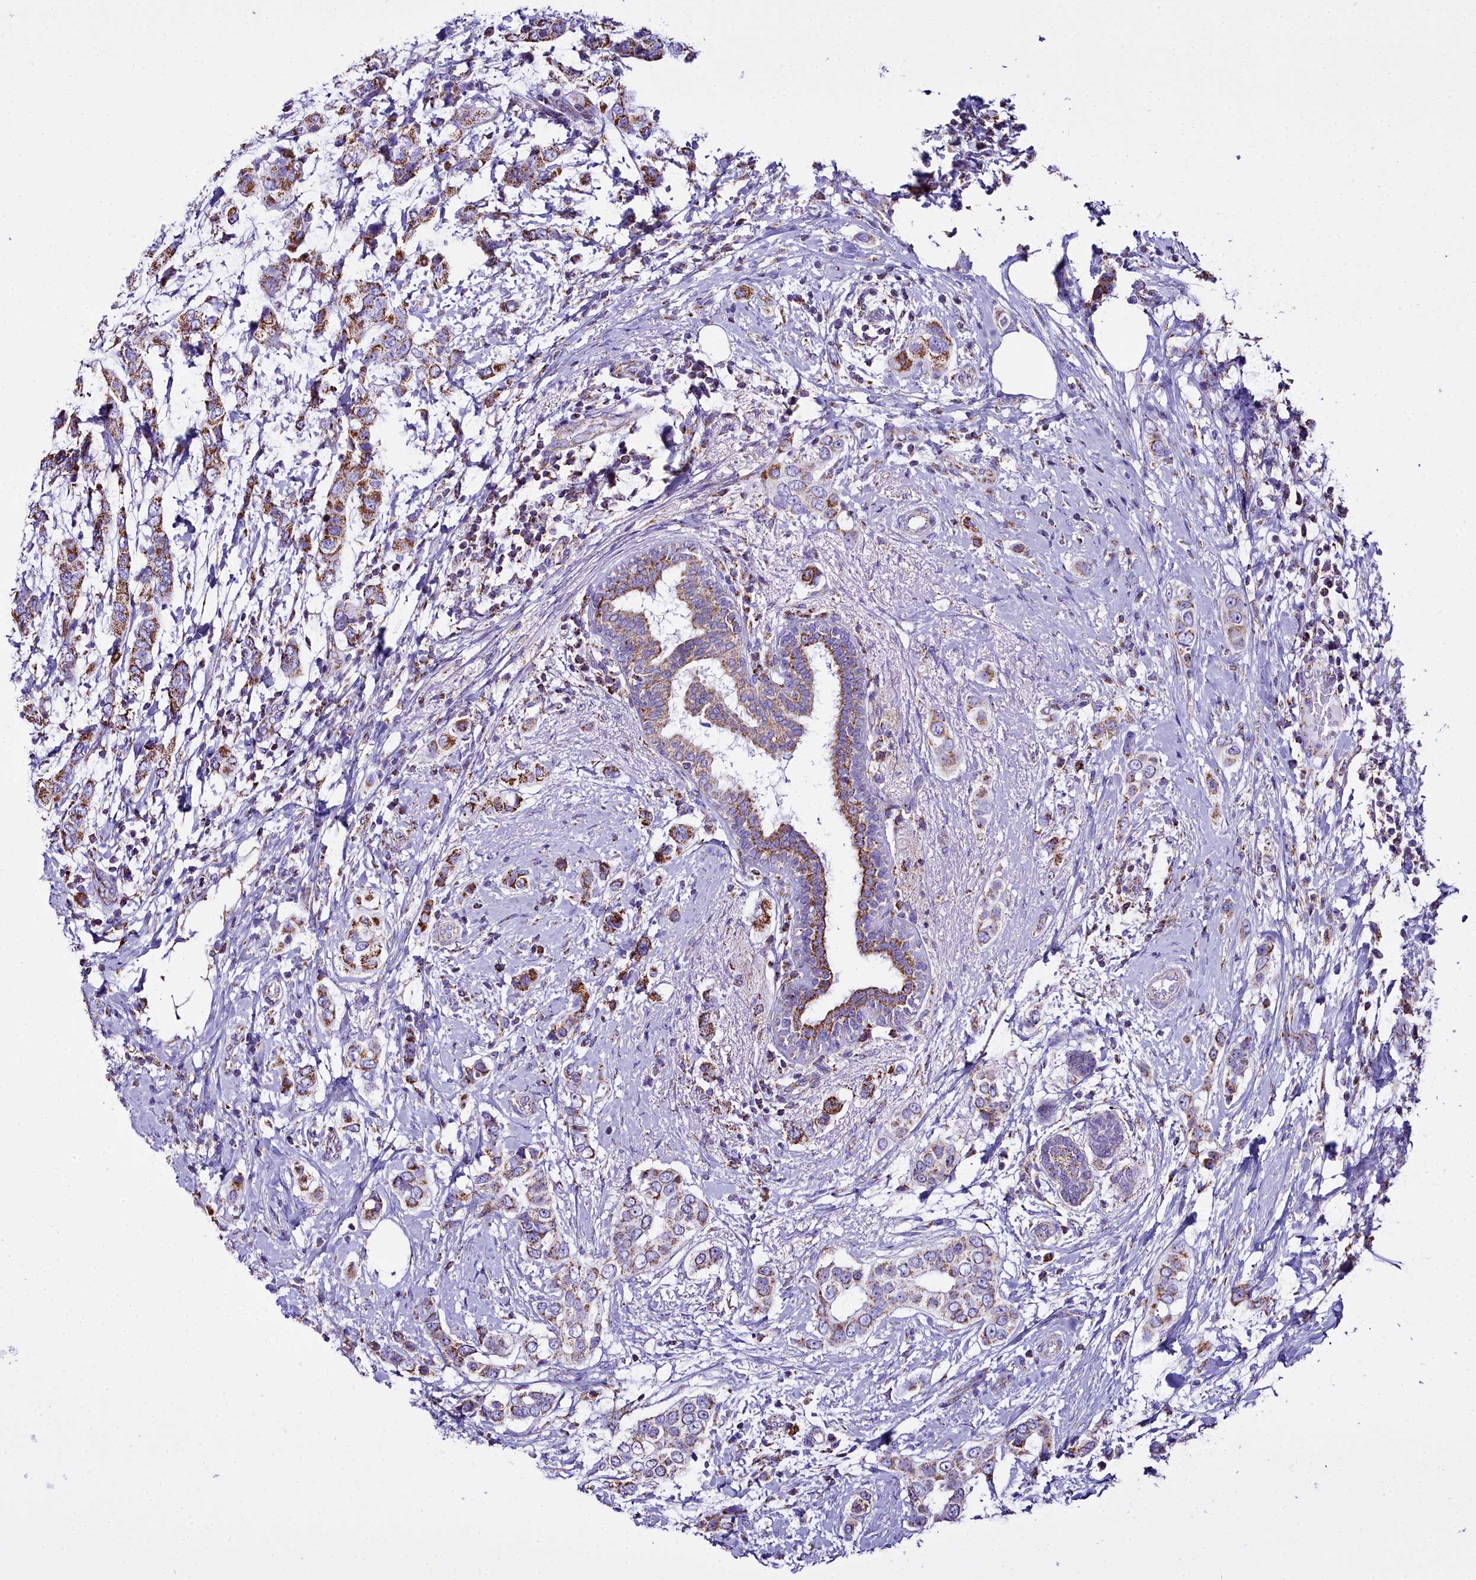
{"staining": {"intensity": "moderate", "quantity": "25%-75%", "location": "cytoplasmic/membranous"}, "tissue": "breast cancer", "cell_type": "Tumor cells", "image_type": "cancer", "snomed": [{"axis": "morphology", "description": "Lobular carcinoma"}, {"axis": "topography", "description": "Breast"}], "caption": "Immunohistochemistry staining of breast cancer, which reveals medium levels of moderate cytoplasmic/membranous expression in about 25%-75% of tumor cells indicating moderate cytoplasmic/membranous protein expression. The staining was performed using DAB (brown) for protein detection and nuclei were counterstained in hematoxylin (blue).", "gene": "WDFY3", "patient": {"sex": "female", "age": 51}}